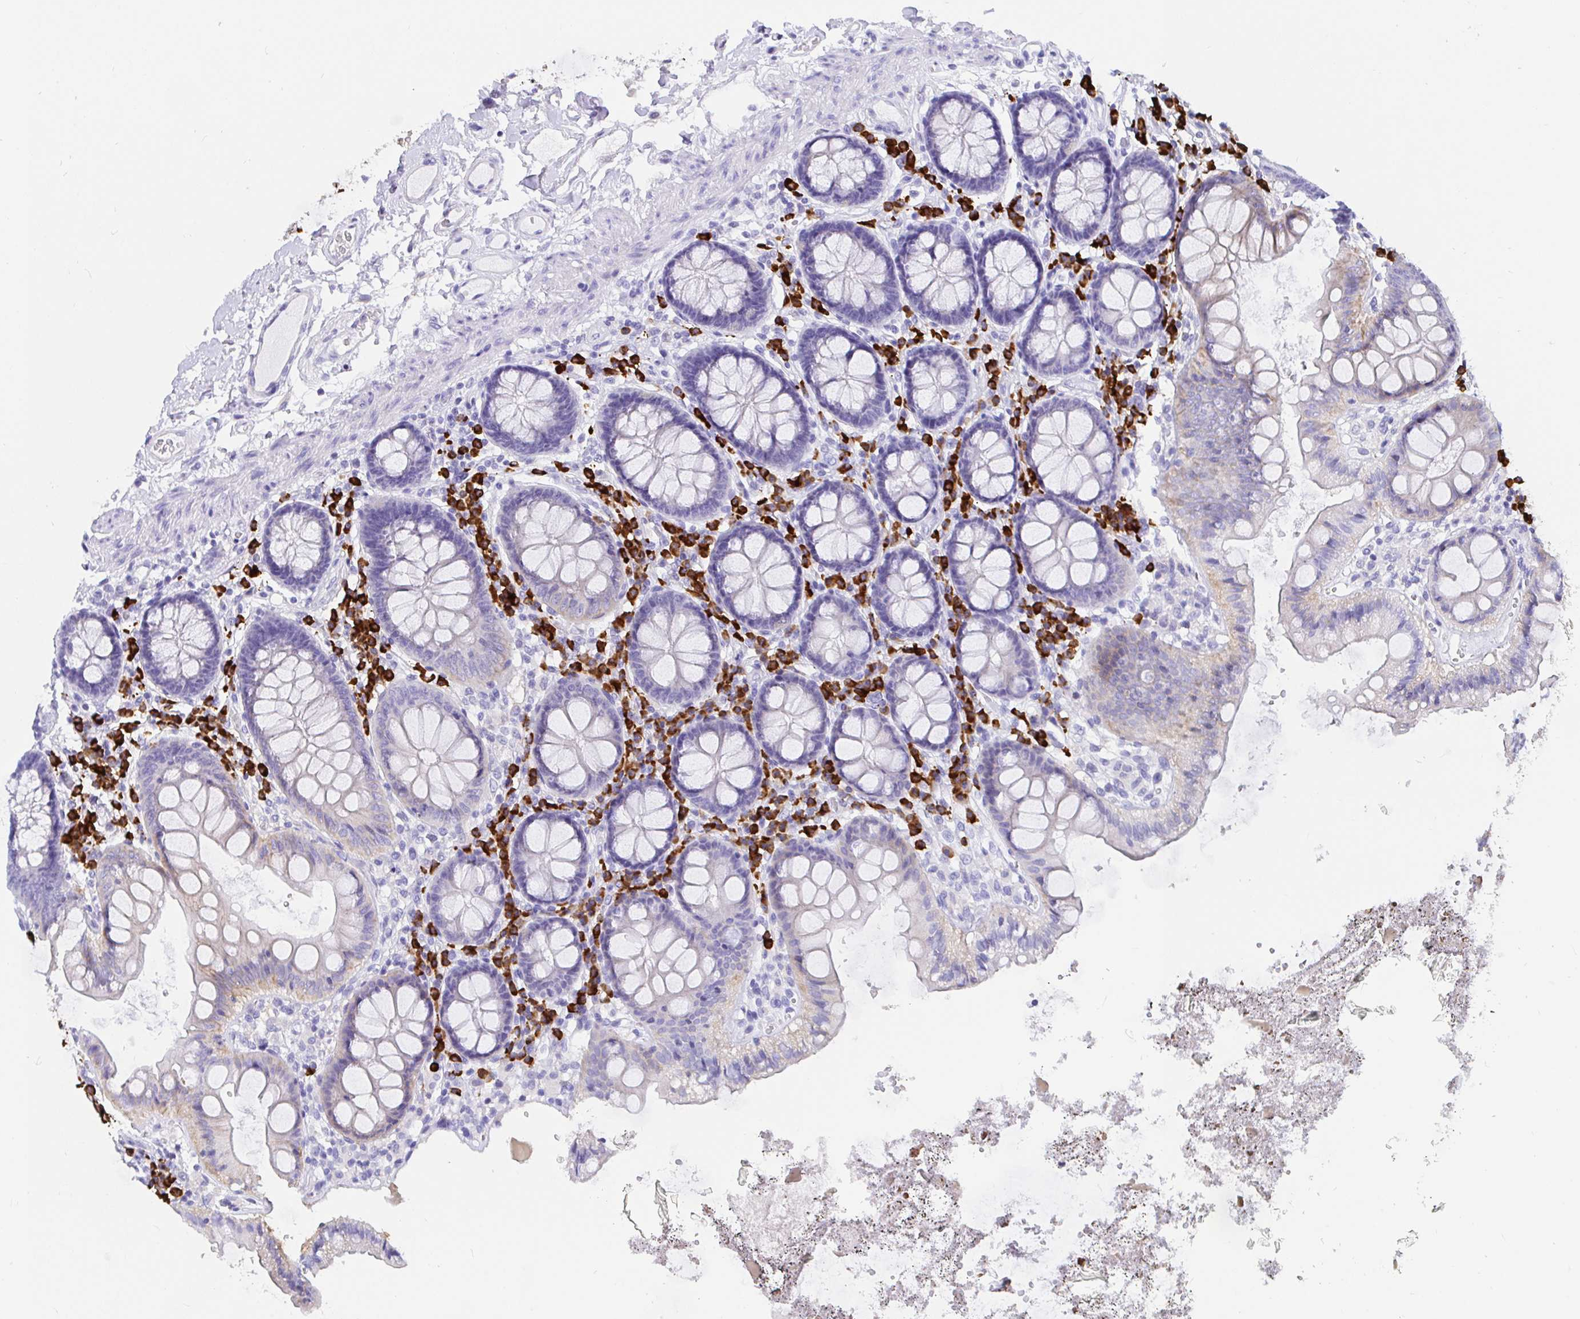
{"staining": {"intensity": "negative", "quantity": "none", "location": "none"}, "tissue": "colon", "cell_type": "Endothelial cells", "image_type": "normal", "snomed": [{"axis": "morphology", "description": "Normal tissue, NOS"}, {"axis": "topography", "description": "Colon"}], "caption": "This is an IHC image of unremarkable human colon. There is no positivity in endothelial cells.", "gene": "CCDC62", "patient": {"sex": "male", "age": 84}}